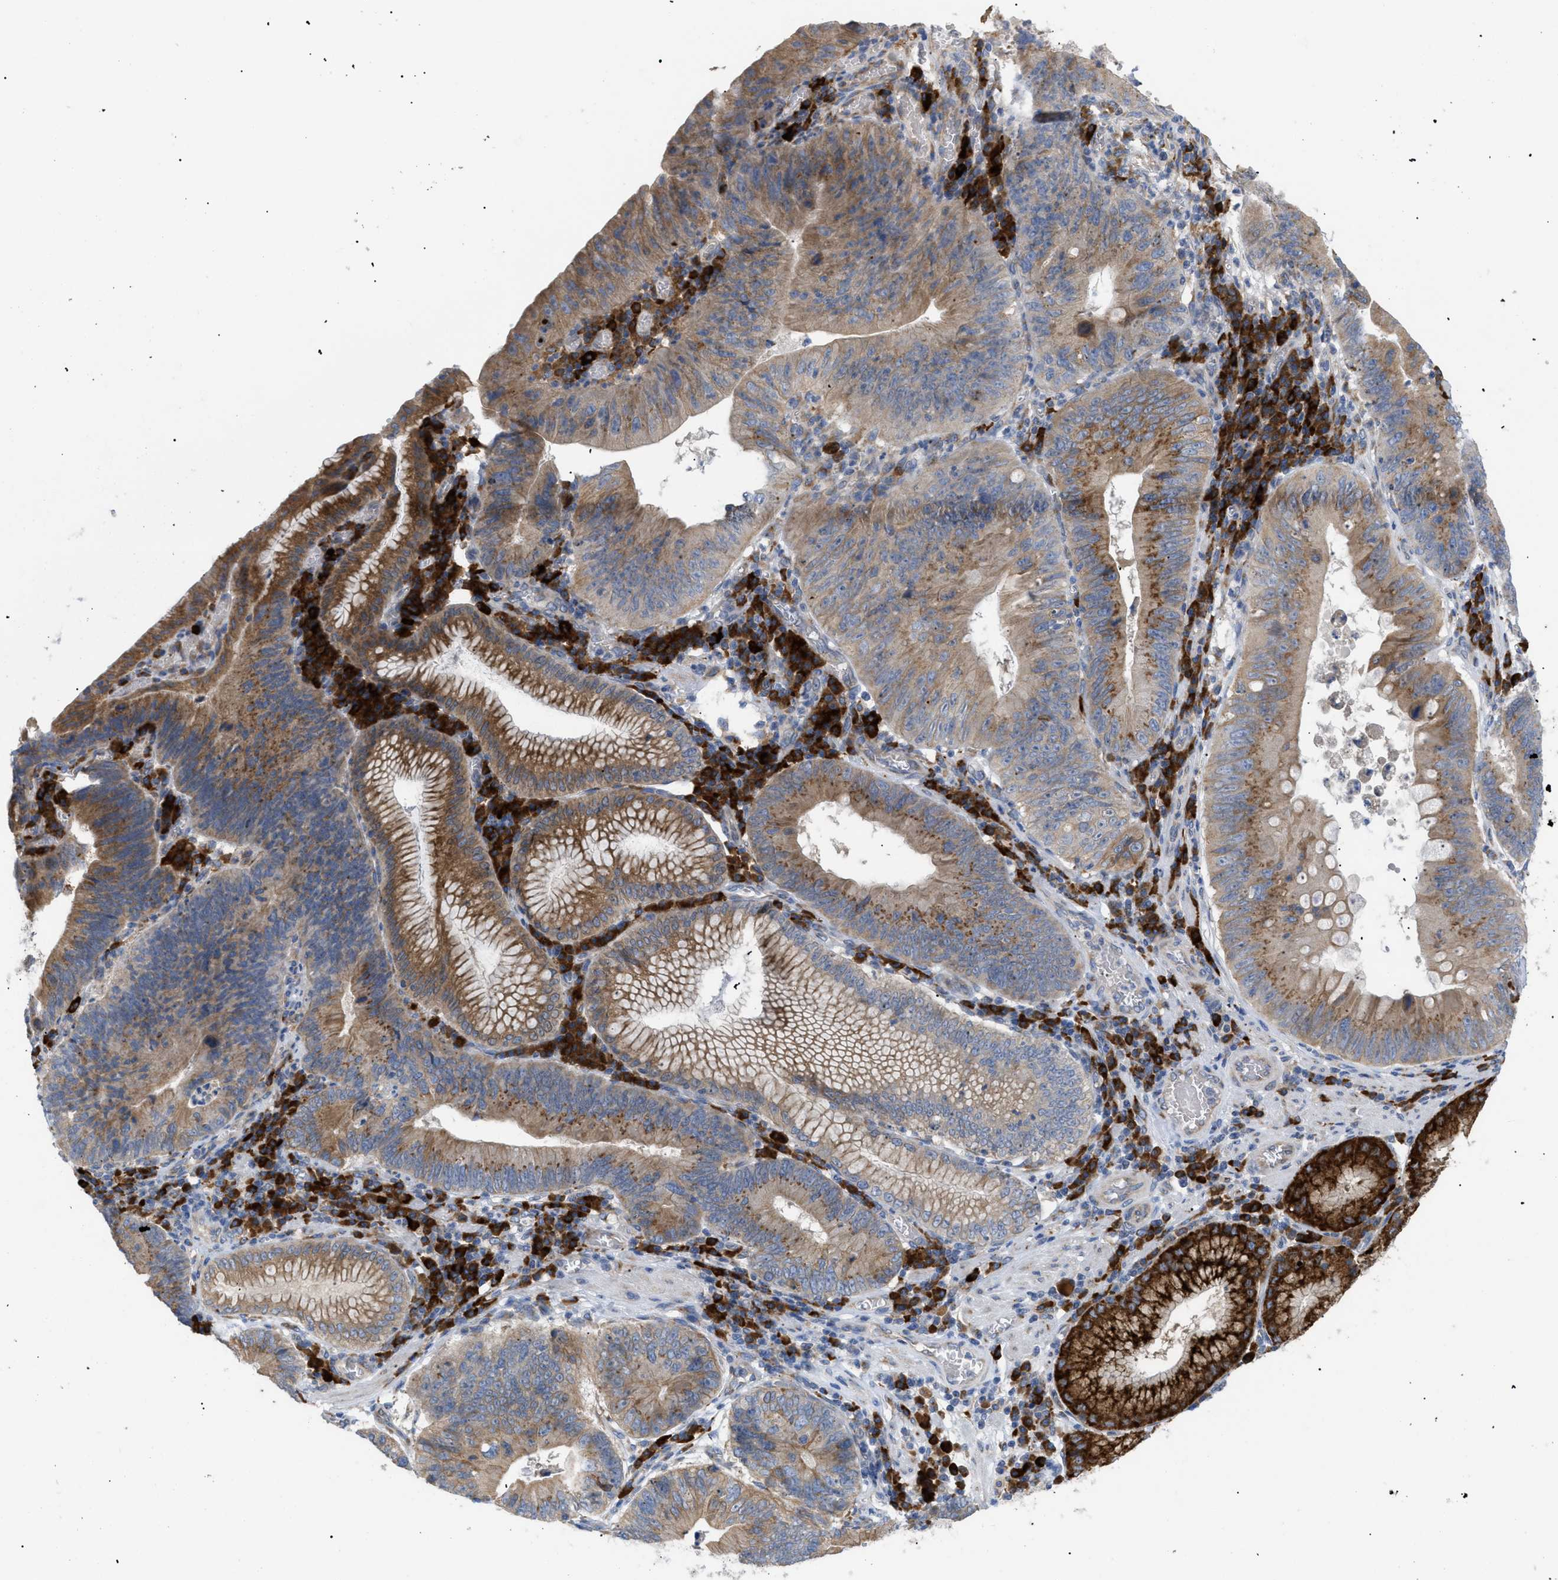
{"staining": {"intensity": "moderate", "quantity": ">75%", "location": "cytoplasmic/membranous"}, "tissue": "stomach cancer", "cell_type": "Tumor cells", "image_type": "cancer", "snomed": [{"axis": "morphology", "description": "Adenocarcinoma, NOS"}, {"axis": "topography", "description": "Stomach"}], "caption": "Moderate cytoplasmic/membranous positivity is present in approximately >75% of tumor cells in stomach adenocarcinoma.", "gene": "SLC50A1", "patient": {"sex": "male", "age": 59}}